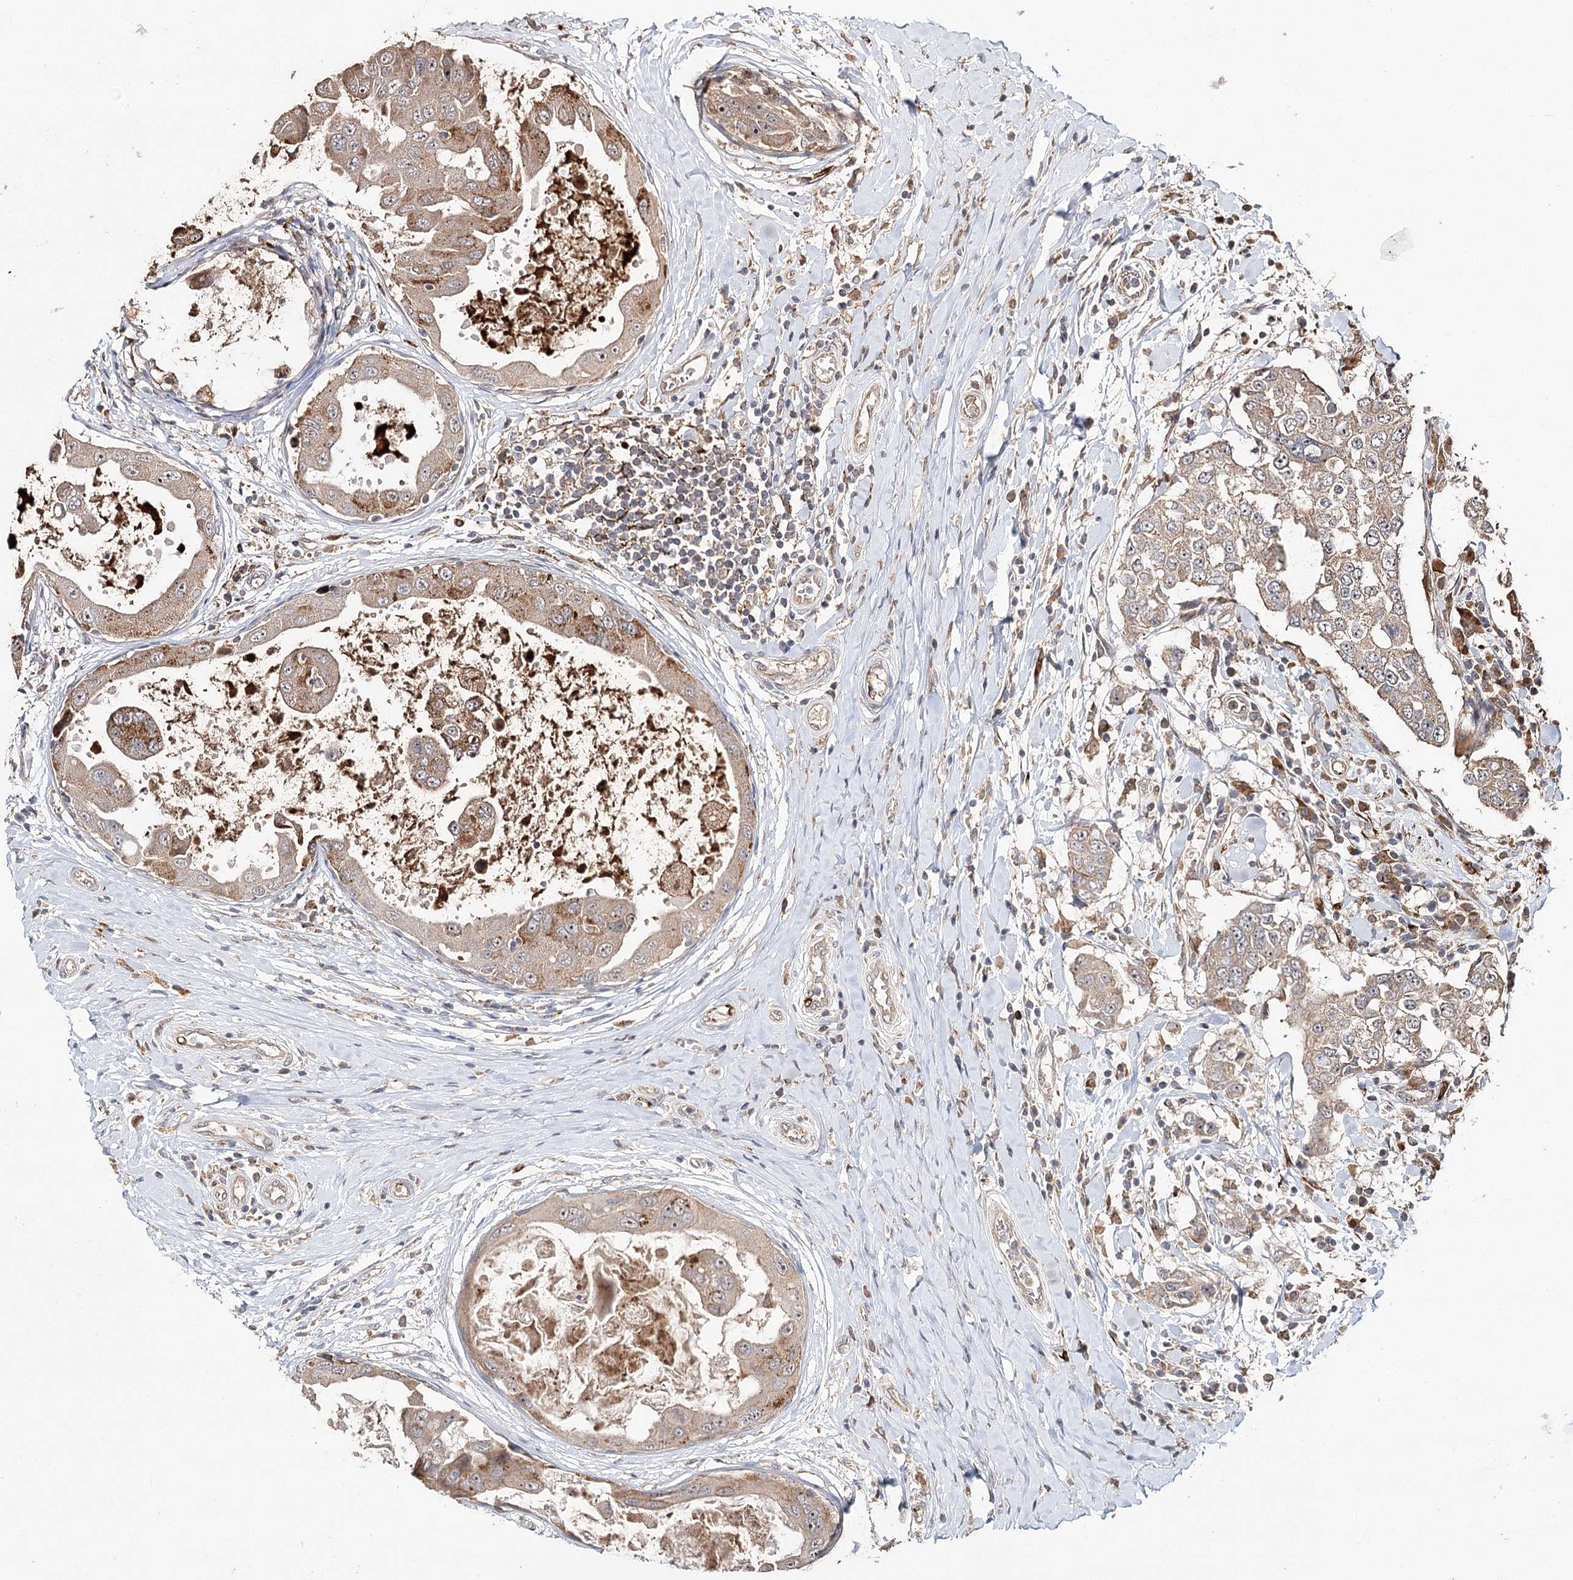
{"staining": {"intensity": "weak", "quantity": ">75%", "location": "cytoplasmic/membranous"}, "tissue": "breast cancer", "cell_type": "Tumor cells", "image_type": "cancer", "snomed": [{"axis": "morphology", "description": "Duct carcinoma"}, {"axis": "topography", "description": "Breast"}], "caption": "IHC photomicrograph of neoplastic tissue: human breast infiltrating ductal carcinoma stained using immunohistochemistry (IHC) exhibits low levels of weak protein expression localized specifically in the cytoplasmic/membranous of tumor cells, appearing as a cytoplasmic/membranous brown color.", "gene": "DMXL1", "patient": {"sex": "female", "age": 27}}